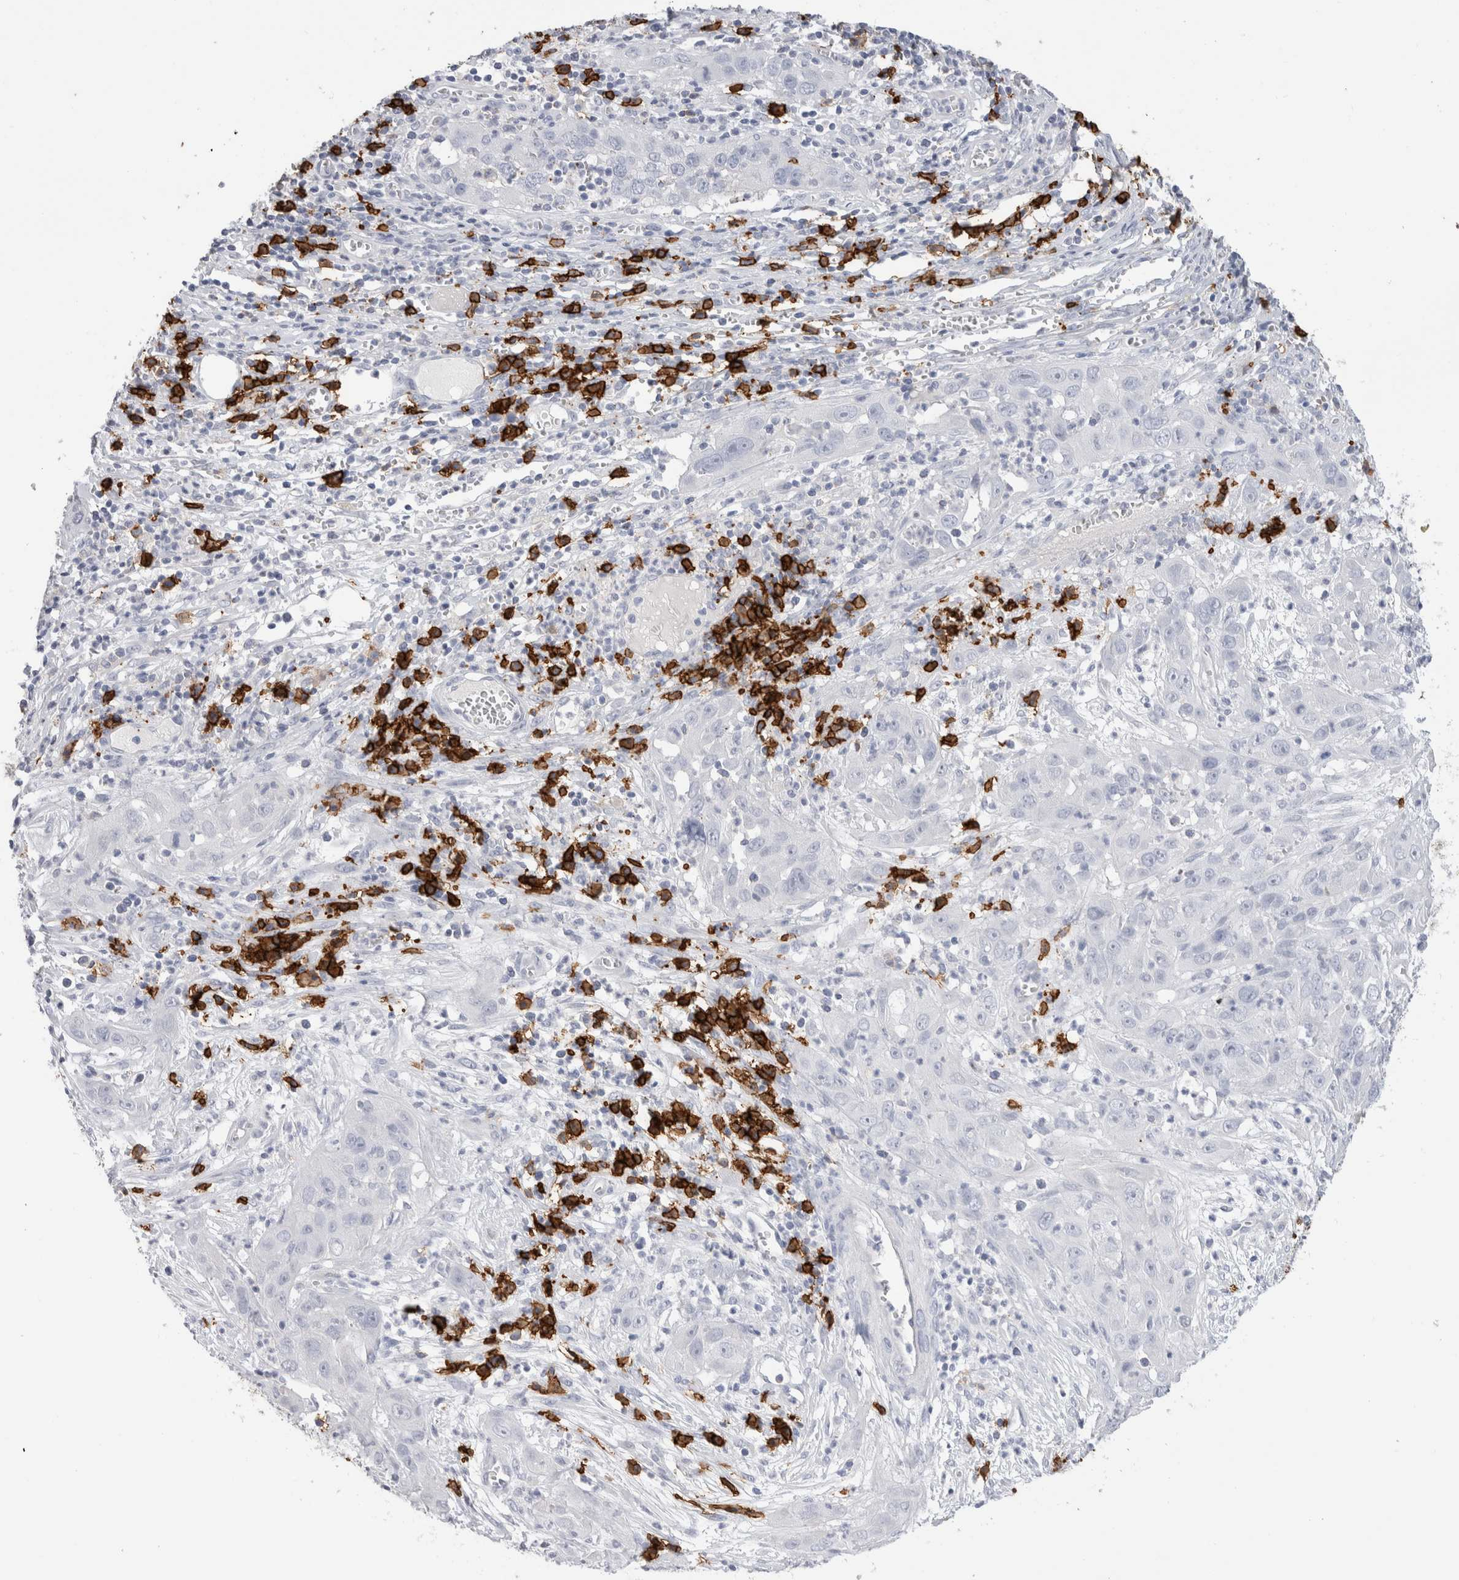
{"staining": {"intensity": "negative", "quantity": "none", "location": "none"}, "tissue": "cervical cancer", "cell_type": "Tumor cells", "image_type": "cancer", "snomed": [{"axis": "morphology", "description": "Squamous cell carcinoma, NOS"}, {"axis": "topography", "description": "Cervix"}], "caption": "Protein analysis of cervical cancer (squamous cell carcinoma) exhibits no significant staining in tumor cells.", "gene": "CD38", "patient": {"sex": "female", "age": 32}}